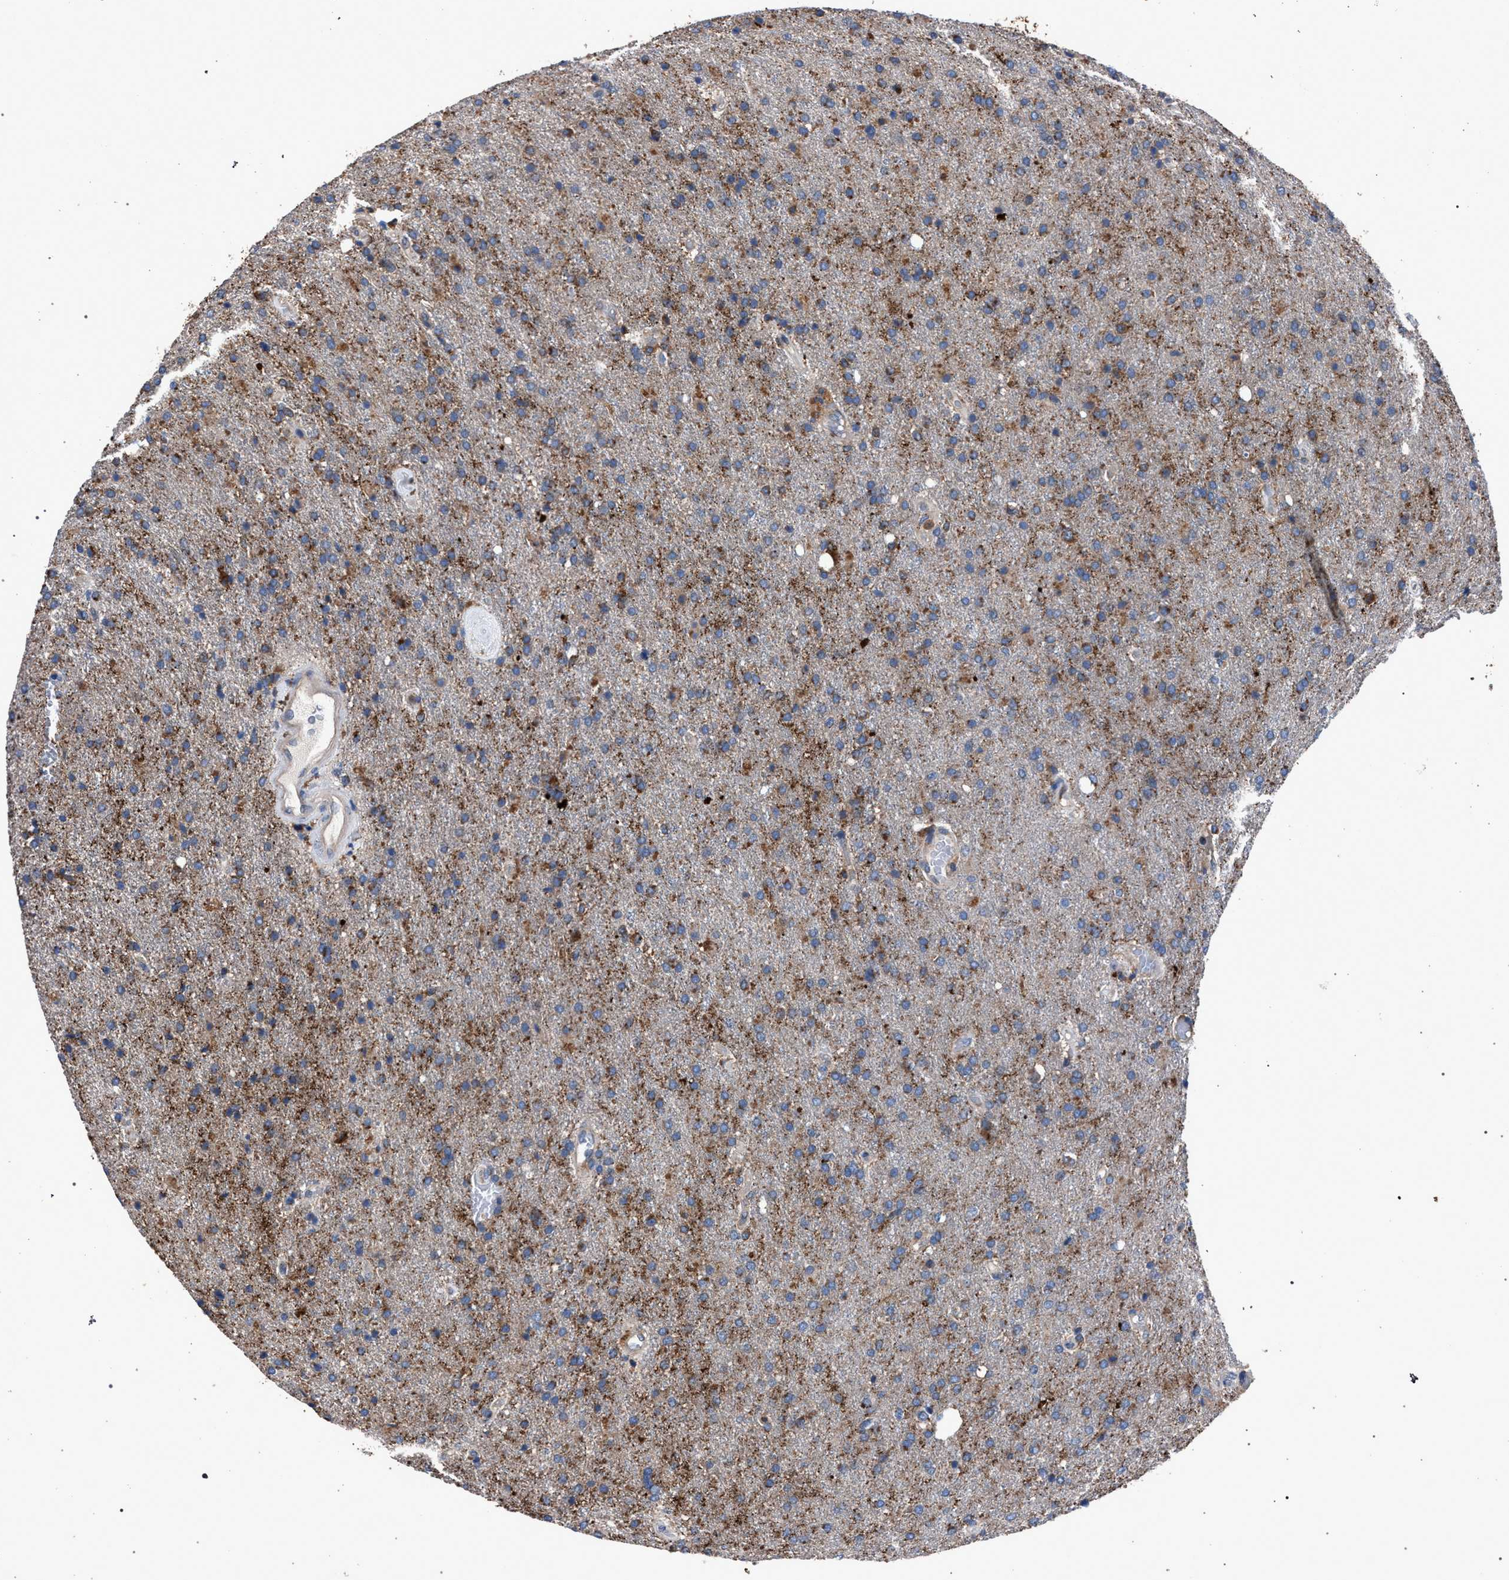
{"staining": {"intensity": "moderate", "quantity": ">75%", "location": "cytoplasmic/membranous"}, "tissue": "glioma", "cell_type": "Tumor cells", "image_type": "cancer", "snomed": [{"axis": "morphology", "description": "Glioma, malignant, High grade"}, {"axis": "topography", "description": "Brain"}], "caption": "Moderate cytoplasmic/membranous protein expression is appreciated in about >75% of tumor cells in malignant glioma (high-grade).", "gene": "ATP6V0A1", "patient": {"sex": "male", "age": 72}}